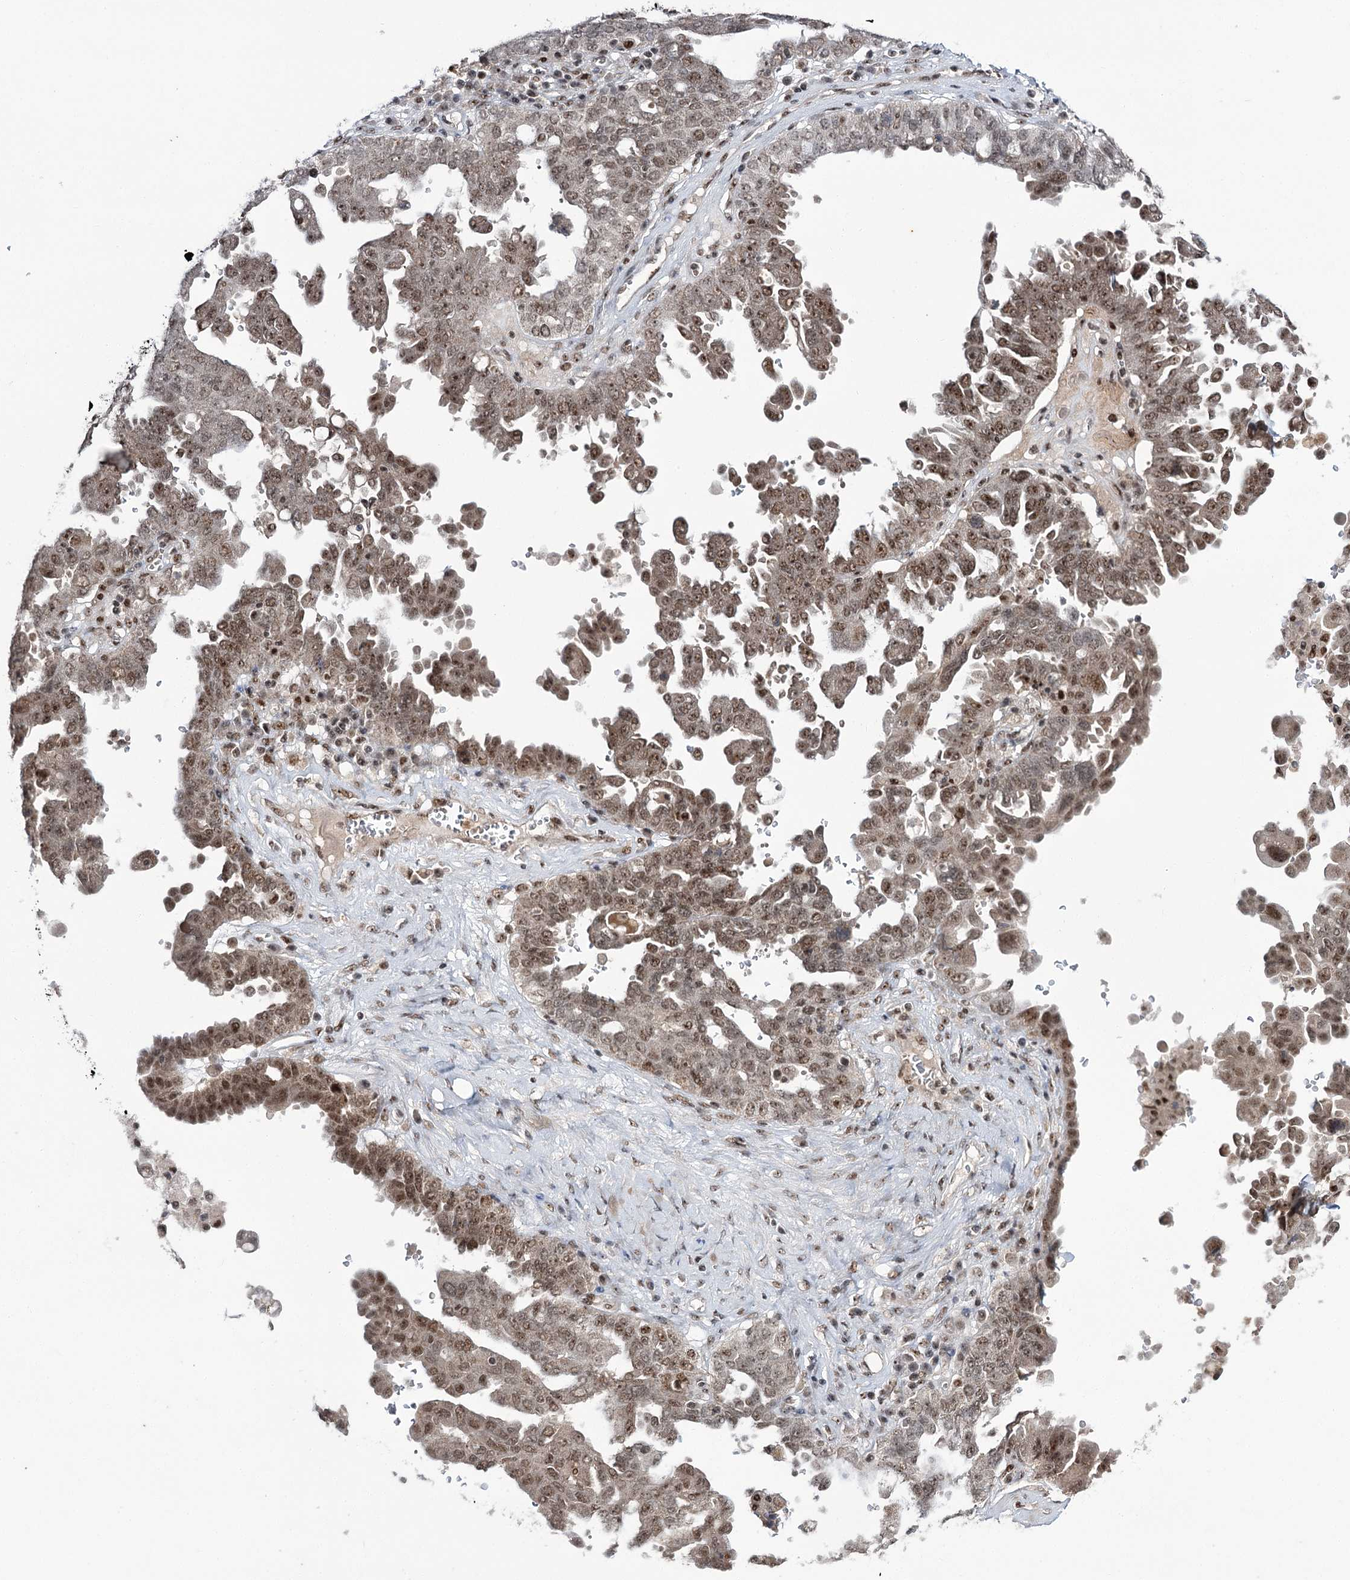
{"staining": {"intensity": "moderate", "quantity": ">75%", "location": "nuclear"}, "tissue": "ovarian cancer", "cell_type": "Tumor cells", "image_type": "cancer", "snomed": [{"axis": "morphology", "description": "Carcinoma, endometroid"}, {"axis": "topography", "description": "Ovary"}], "caption": "Endometroid carcinoma (ovarian) stained with a brown dye shows moderate nuclear positive positivity in about >75% of tumor cells.", "gene": "ERCC3", "patient": {"sex": "female", "age": 62}}